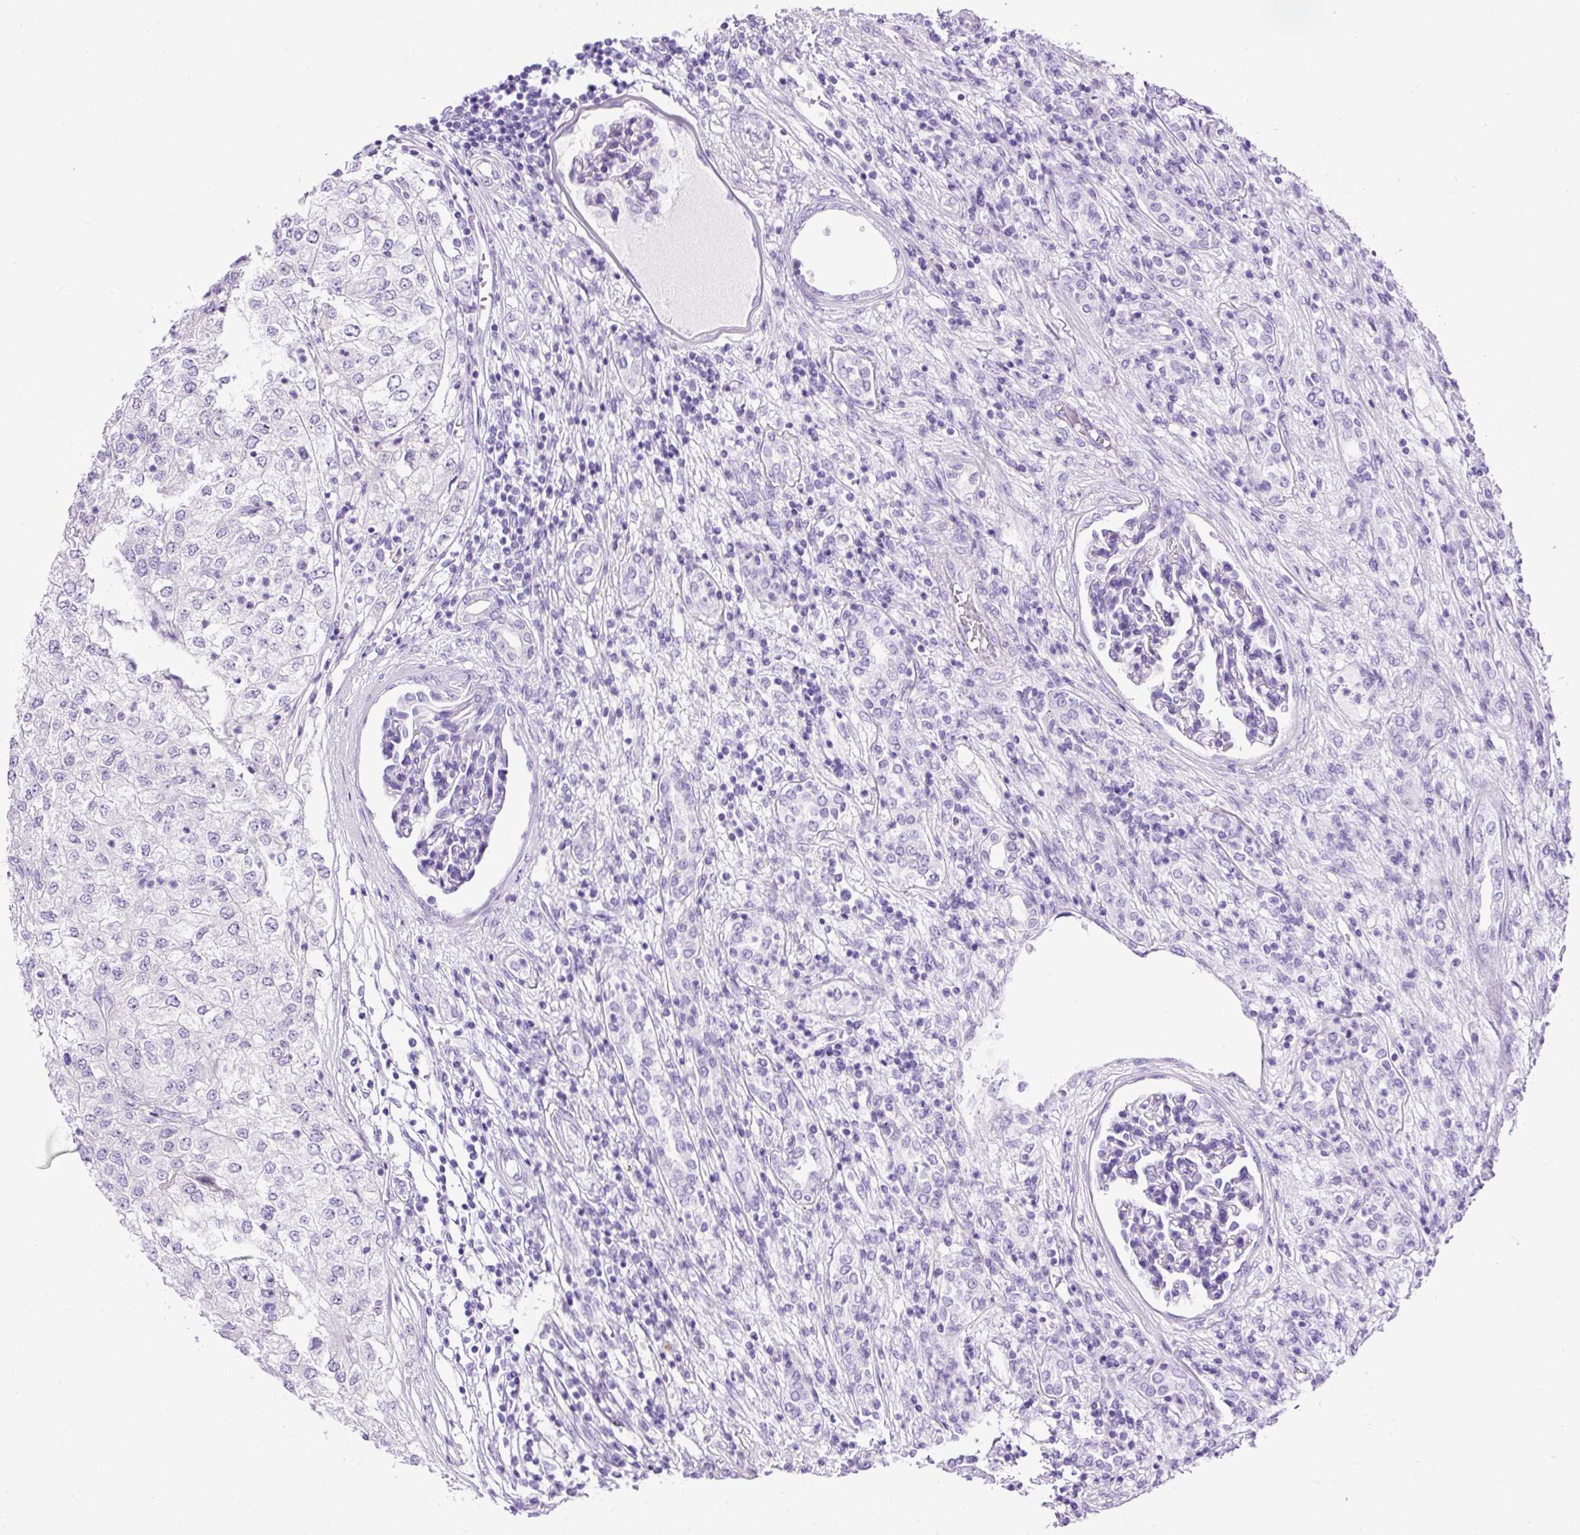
{"staining": {"intensity": "negative", "quantity": "none", "location": "none"}, "tissue": "renal cancer", "cell_type": "Tumor cells", "image_type": "cancer", "snomed": [{"axis": "morphology", "description": "Adenocarcinoma, NOS"}, {"axis": "topography", "description": "Kidney"}], "caption": "Immunohistochemical staining of renal adenocarcinoma shows no significant staining in tumor cells.", "gene": "UPP1", "patient": {"sex": "female", "age": 54}}